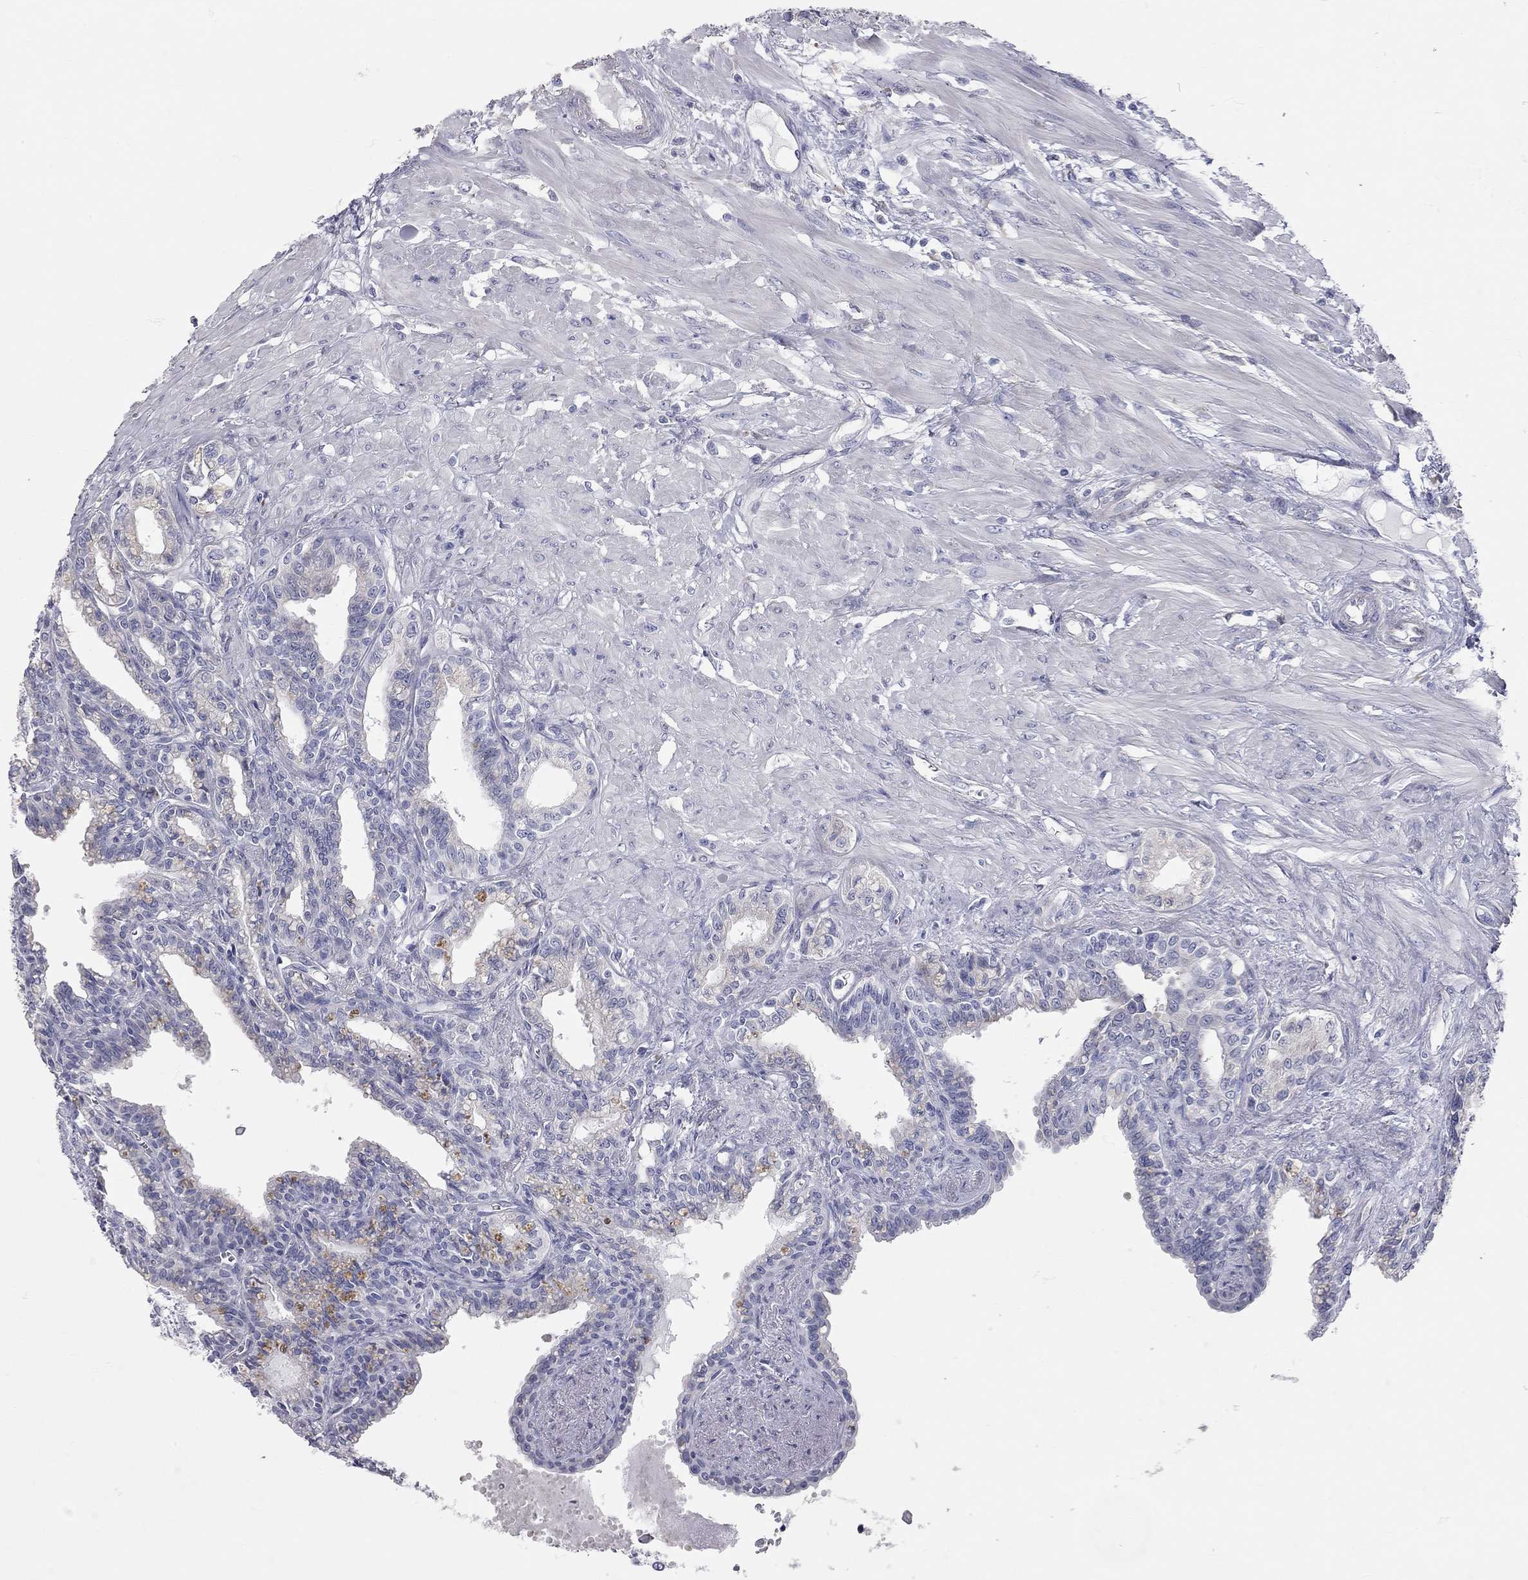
{"staining": {"intensity": "negative", "quantity": "none", "location": "none"}, "tissue": "seminal vesicle", "cell_type": "Glandular cells", "image_type": "normal", "snomed": [{"axis": "morphology", "description": "Normal tissue, NOS"}, {"axis": "morphology", "description": "Urothelial carcinoma, NOS"}, {"axis": "topography", "description": "Urinary bladder"}, {"axis": "topography", "description": "Seminal veicle"}], "caption": "This image is of normal seminal vesicle stained with immunohistochemistry to label a protein in brown with the nuclei are counter-stained blue. There is no staining in glandular cells.", "gene": "XAGE2", "patient": {"sex": "male", "age": 76}}